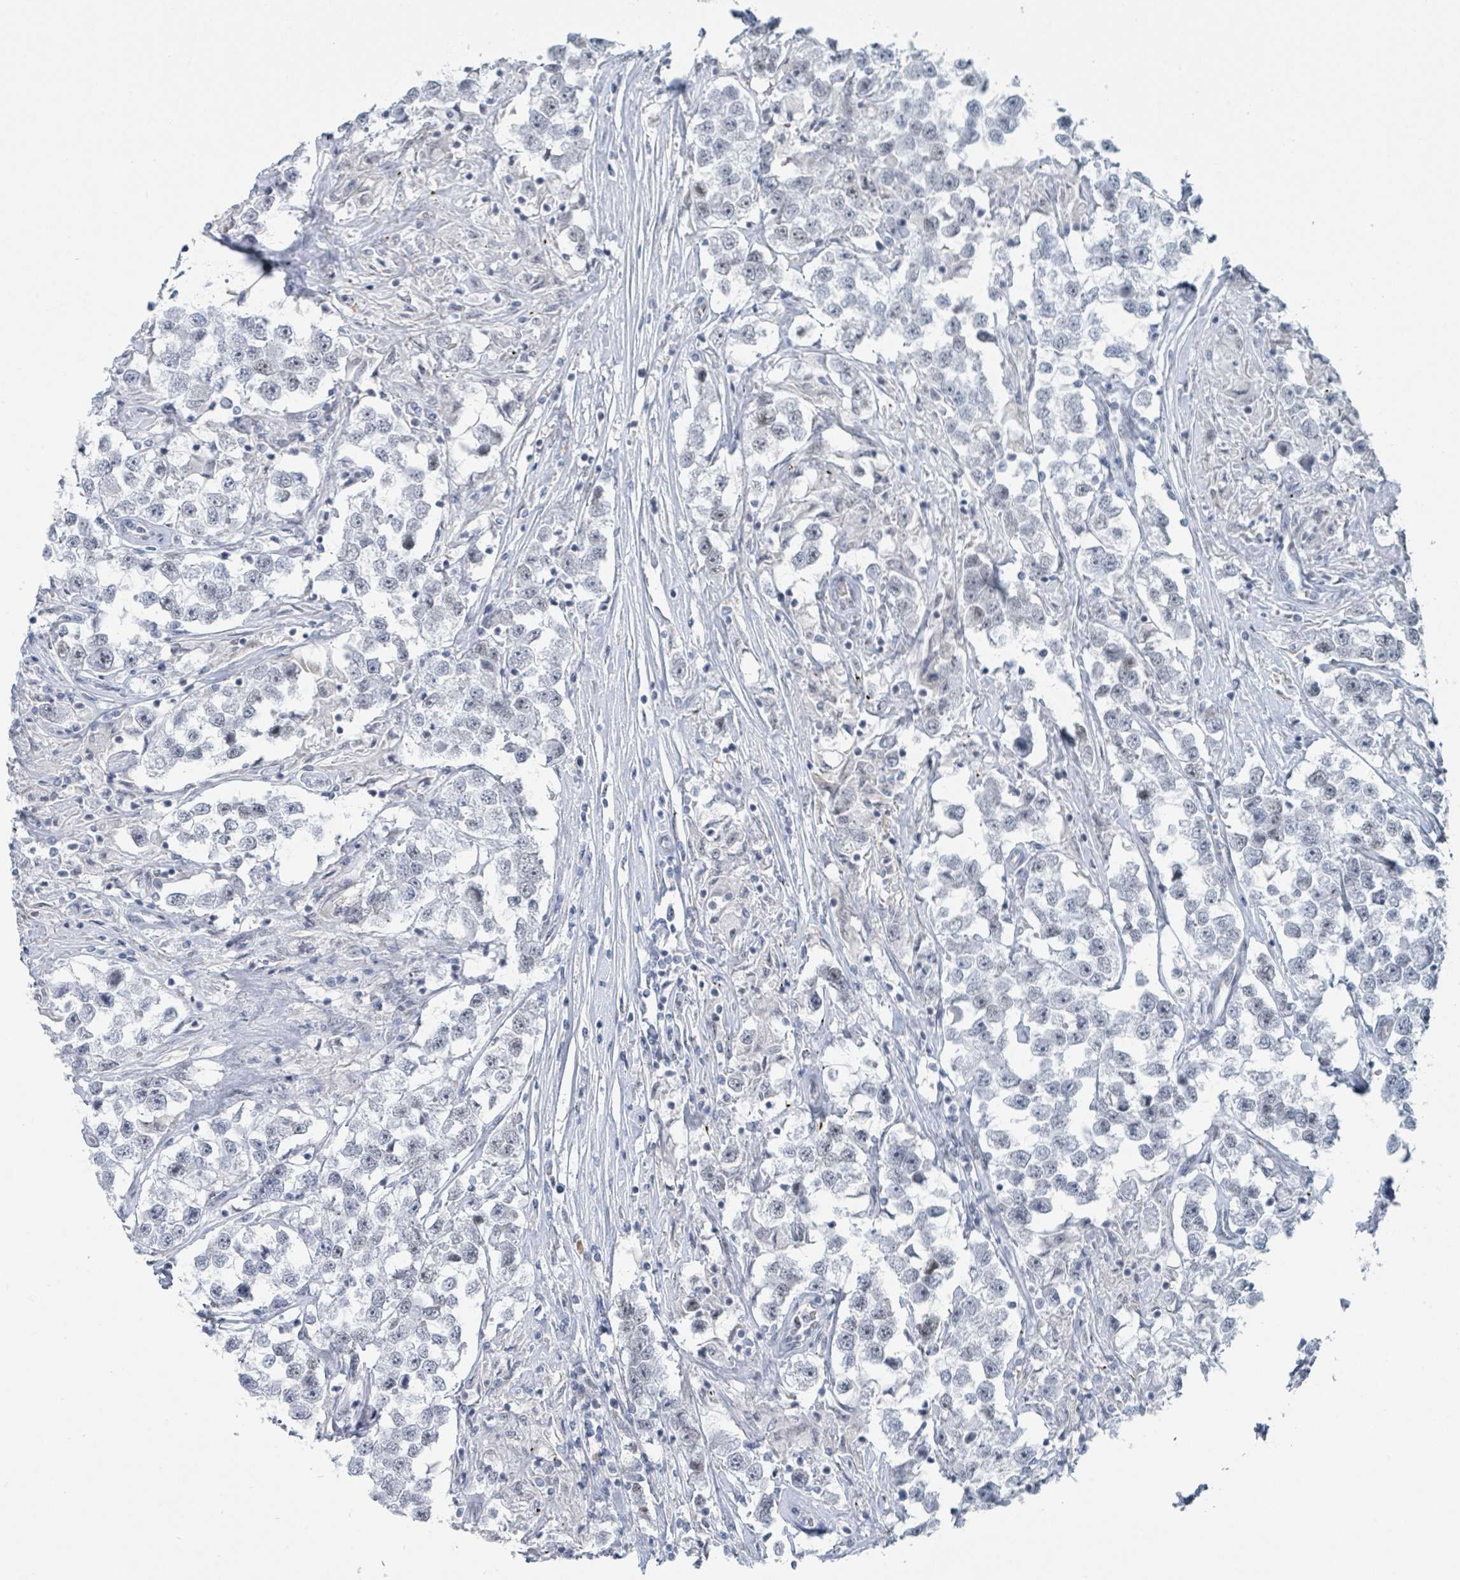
{"staining": {"intensity": "negative", "quantity": "none", "location": "none"}, "tissue": "testis cancer", "cell_type": "Tumor cells", "image_type": "cancer", "snomed": [{"axis": "morphology", "description": "Seminoma, NOS"}, {"axis": "topography", "description": "Testis"}], "caption": "A micrograph of human testis seminoma is negative for staining in tumor cells.", "gene": "EHMT2", "patient": {"sex": "male", "age": 46}}